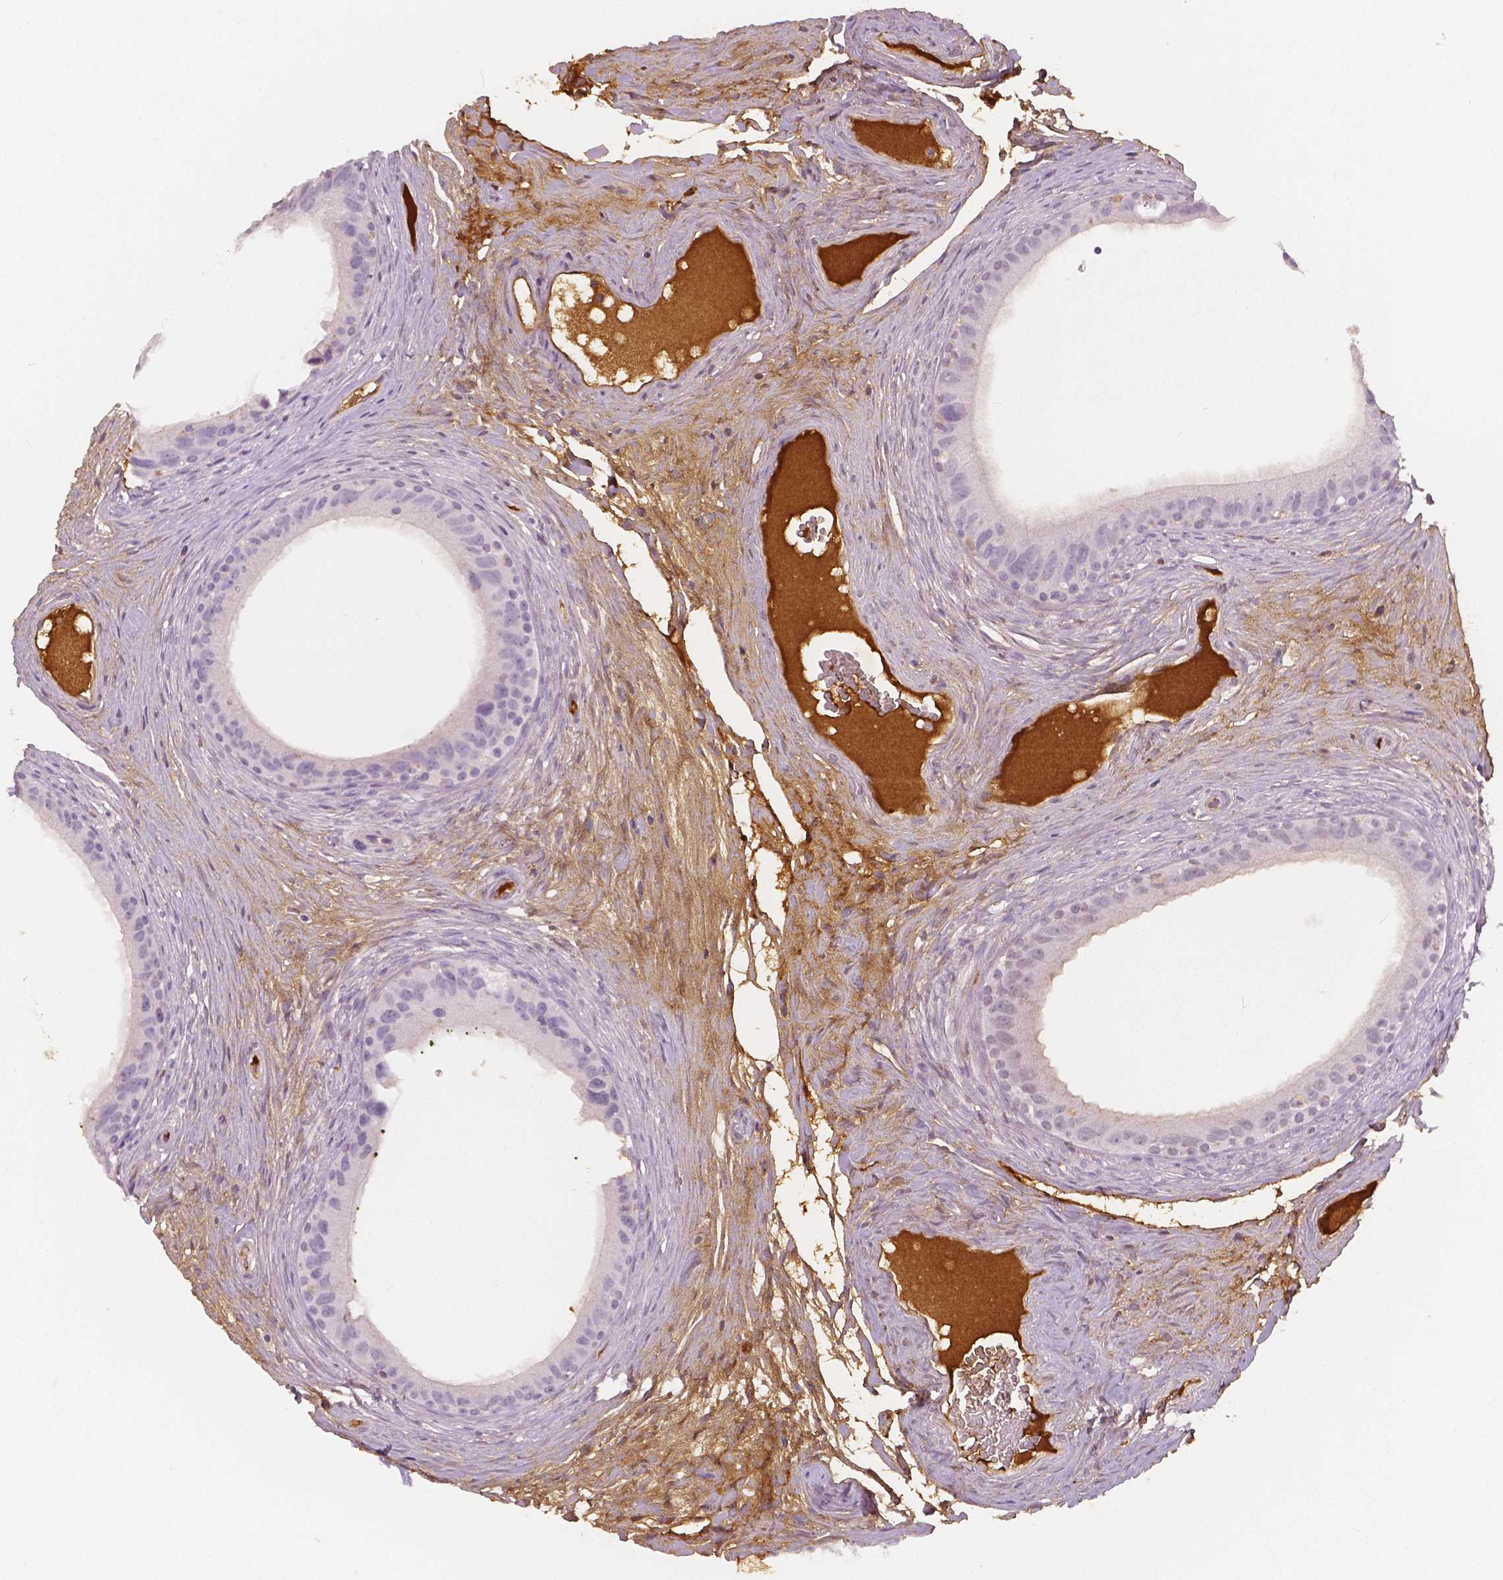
{"staining": {"intensity": "negative", "quantity": "none", "location": "none"}, "tissue": "epididymis", "cell_type": "Glandular cells", "image_type": "normal", "snomed": [{"axis": "morphology", "description": "Normal tissue, NOS"}, {"axis": "topography", "description": "Epididymis"}], "caption": "Immunohistochemistry image of normal epididymis: epididymis stained with DAB (3,3'-diaminobenzidine) demonstrates no significant protein staining in glandular cells. (DAB (3,3'-diaminobenzidine) immunohistochemistry visualized using brightfield microscopy, high magnification).", "gene": "APOA4", "patient": {"sex": "male", "age": 59}}